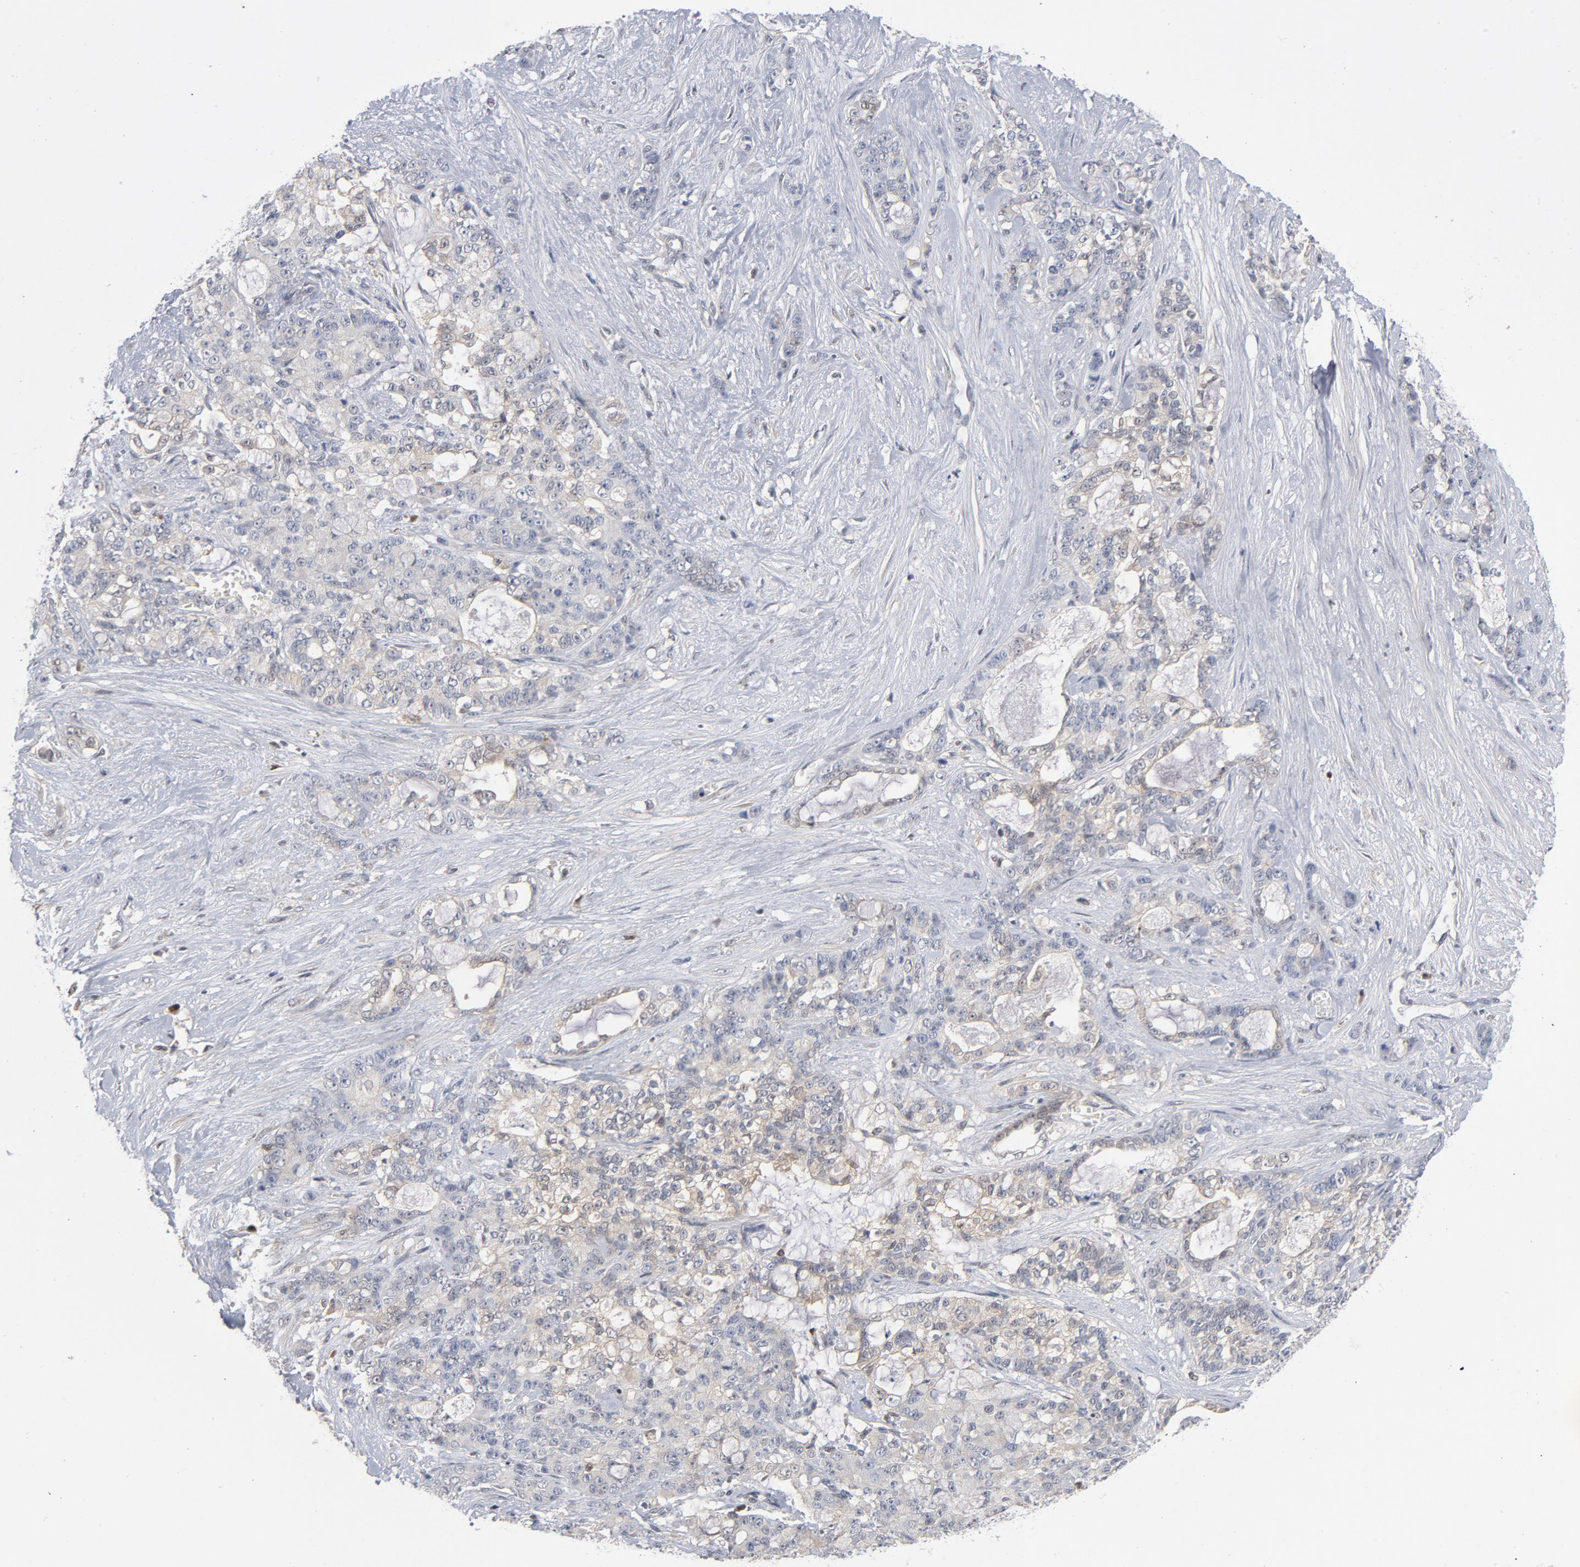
{"staining": {"intensity": "negative", "quantity": "none", "location": "none"}, "tissue": "pancreatic cancer", "cell_type": "Tumor cells", "image_type": "cancer", "snomed": [{"axis": "morphology", "description": "Adenocarcinoma, NOS"}, {"axis": "topography", "description": "Pancreas"}], "caption": "Tumor cells are negative for brown protein staining in pancreatic cancer. (DAB immunohistochemistry visualized using brightfield microscopy, high magnification).", "gene": "TRADD", "patient": {"sex": "female", "age": 73}}